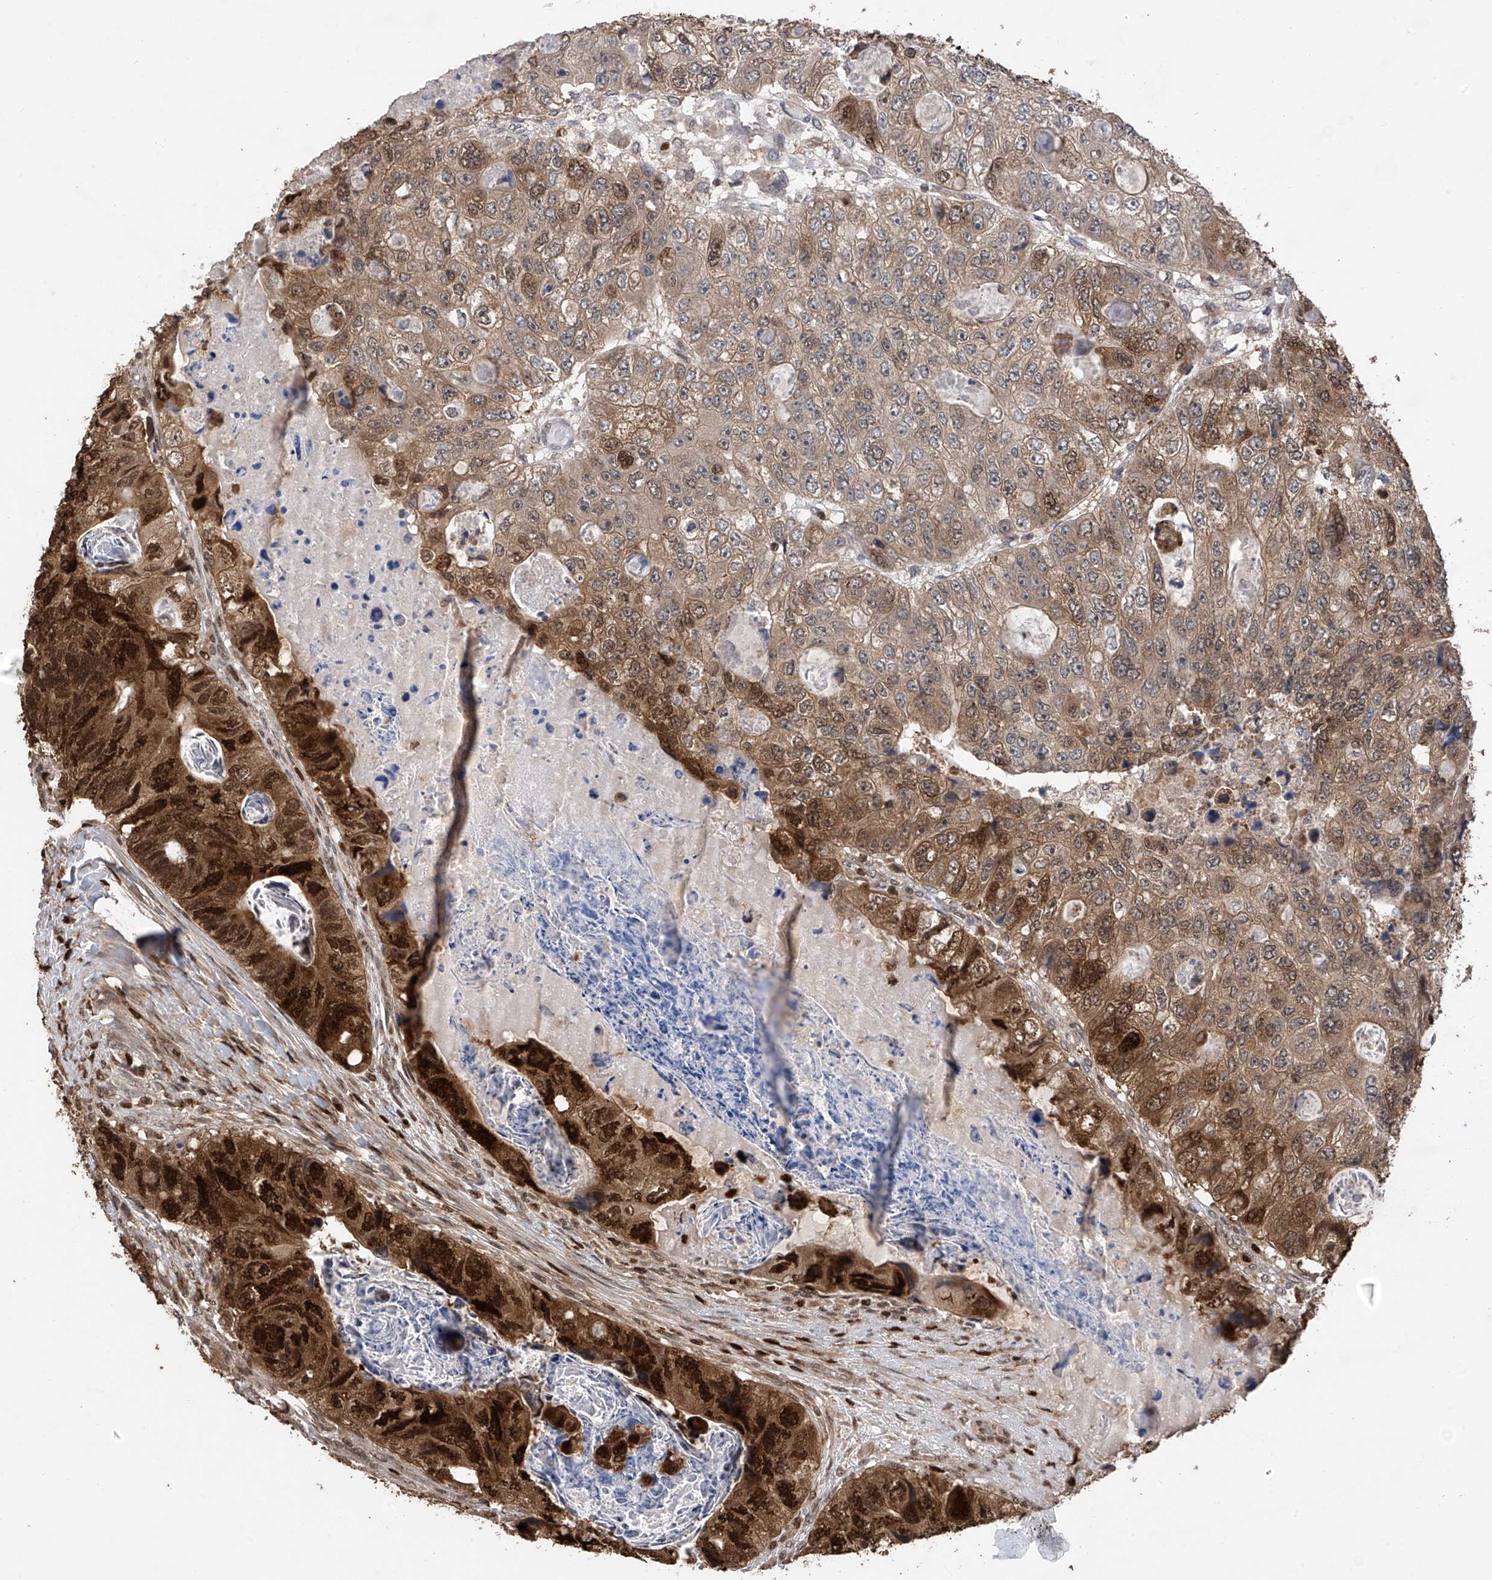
{"staining": {"intensity": "strong", "quantity": "25%-75%", "location": "cytoplasmic/membranous,nuclear"}, "tissue": "colorectal cancer", "cell_type": "Tumor cells", "image_type": "cancer", "snomed": [{"axis": "morphology", "description": "Adenocarcinoma, NOS"}, {"axis": "topography", "description": "Rectum"}], "caption": "Colorectal adenocarcinoma was stained to show a protein in brown. There is high levels of strong cytoplasmic/membranous and nuclear expression in approximately 25%-75% of tumor cells.", "gene": "DNAJC9", "patient": {"sex": "male", "age": 59}}